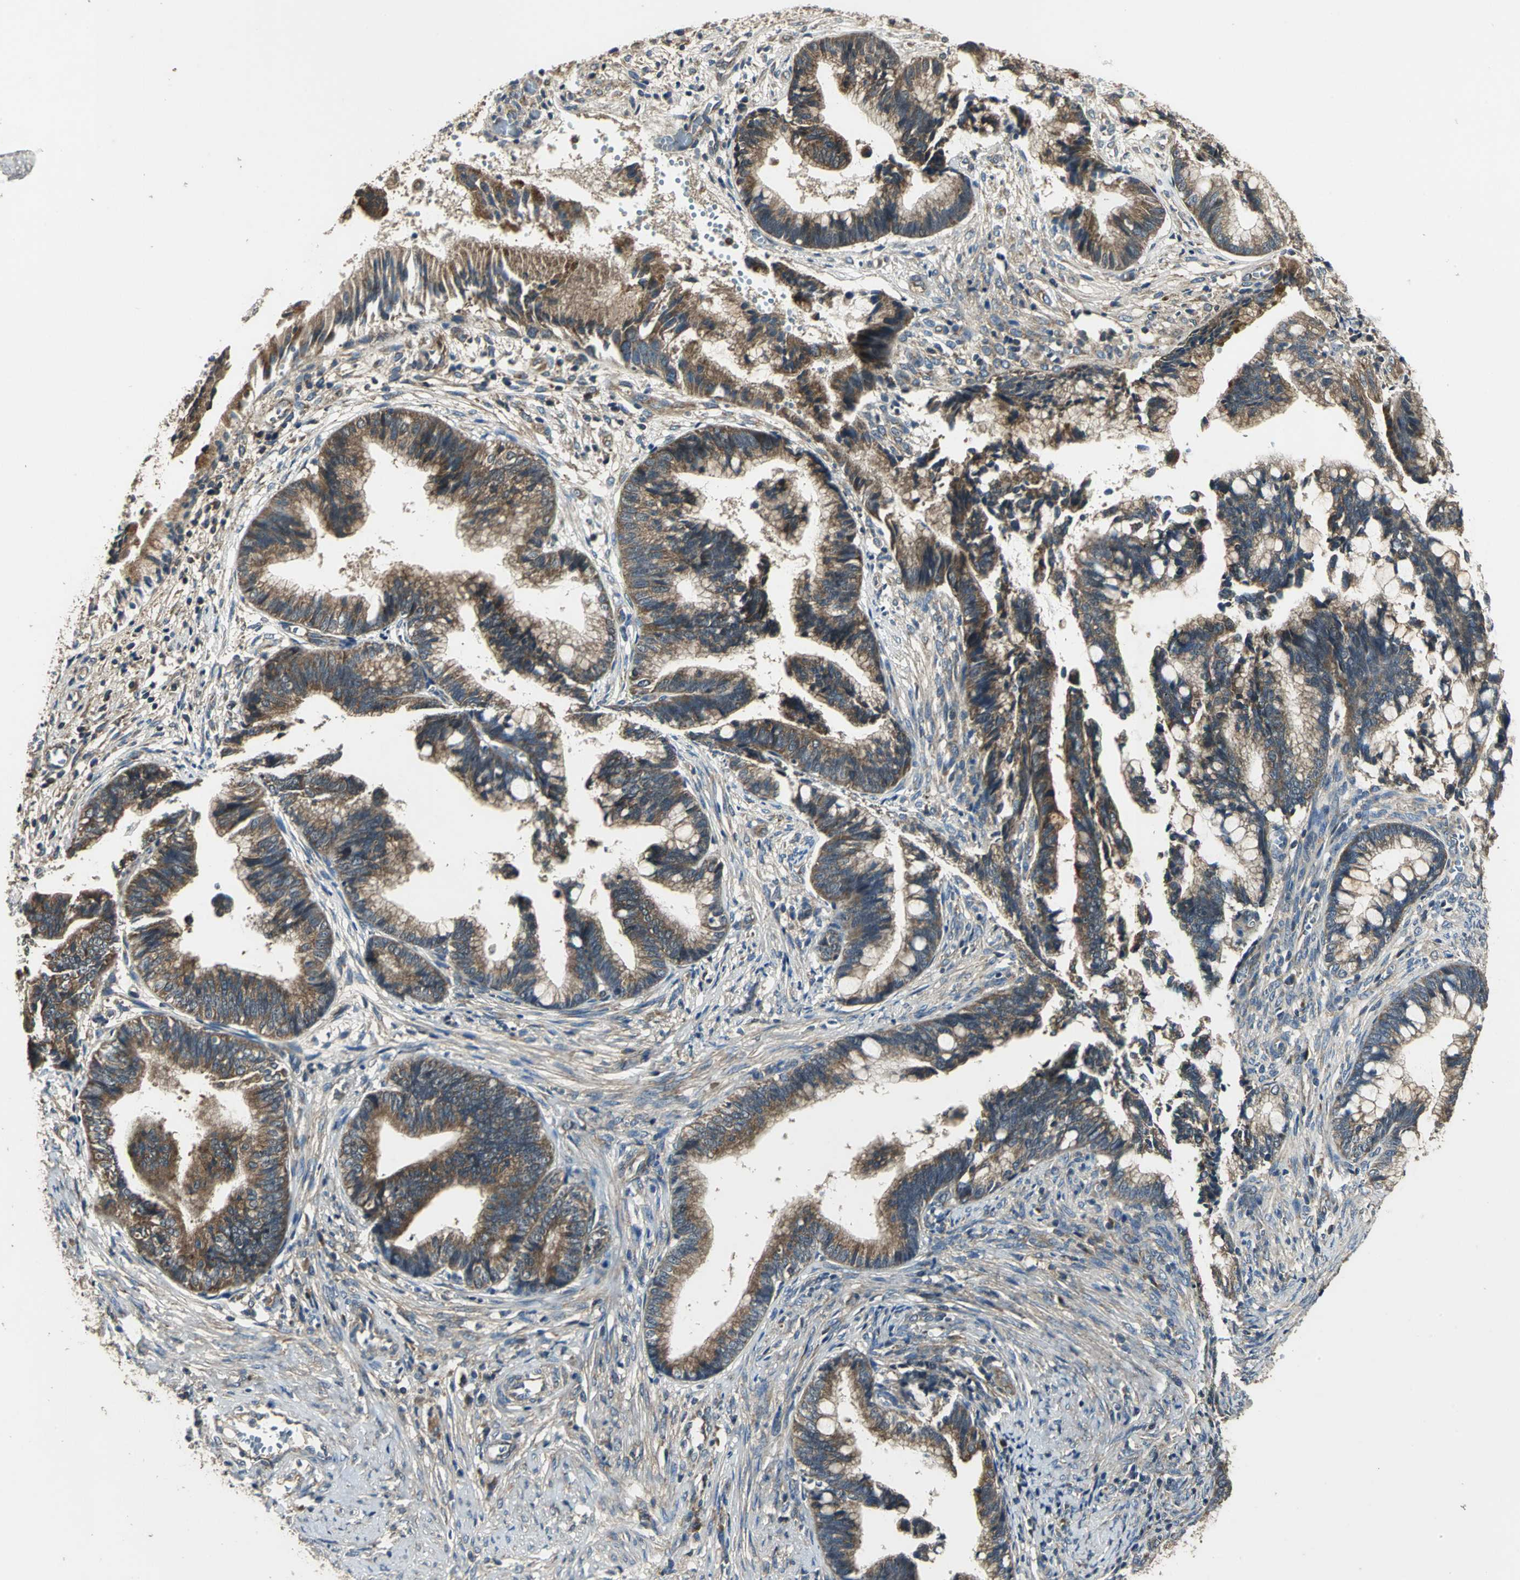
{"staining": {"intensity": "moderate", "quantity": ">75%", "location": "cytoplasmic/membranous"}, "tissue": "cervical cancer", "cell_type": "Tumor cells", "image_type": "cancer", "snomed": [{"axis": "morphology", "description": "Adenocarcinoma, NOS"}, {"axis": "topography", "description": "Cervix"}], "caption": "Immunohistochemical staining of cervical cancer exhibits medium levels of moderate cytoplasmic/membranous positivity in approximately >75% of tumor cells.", "gene": "IRF3", "patient": {"sex": "female", "age": 36}}